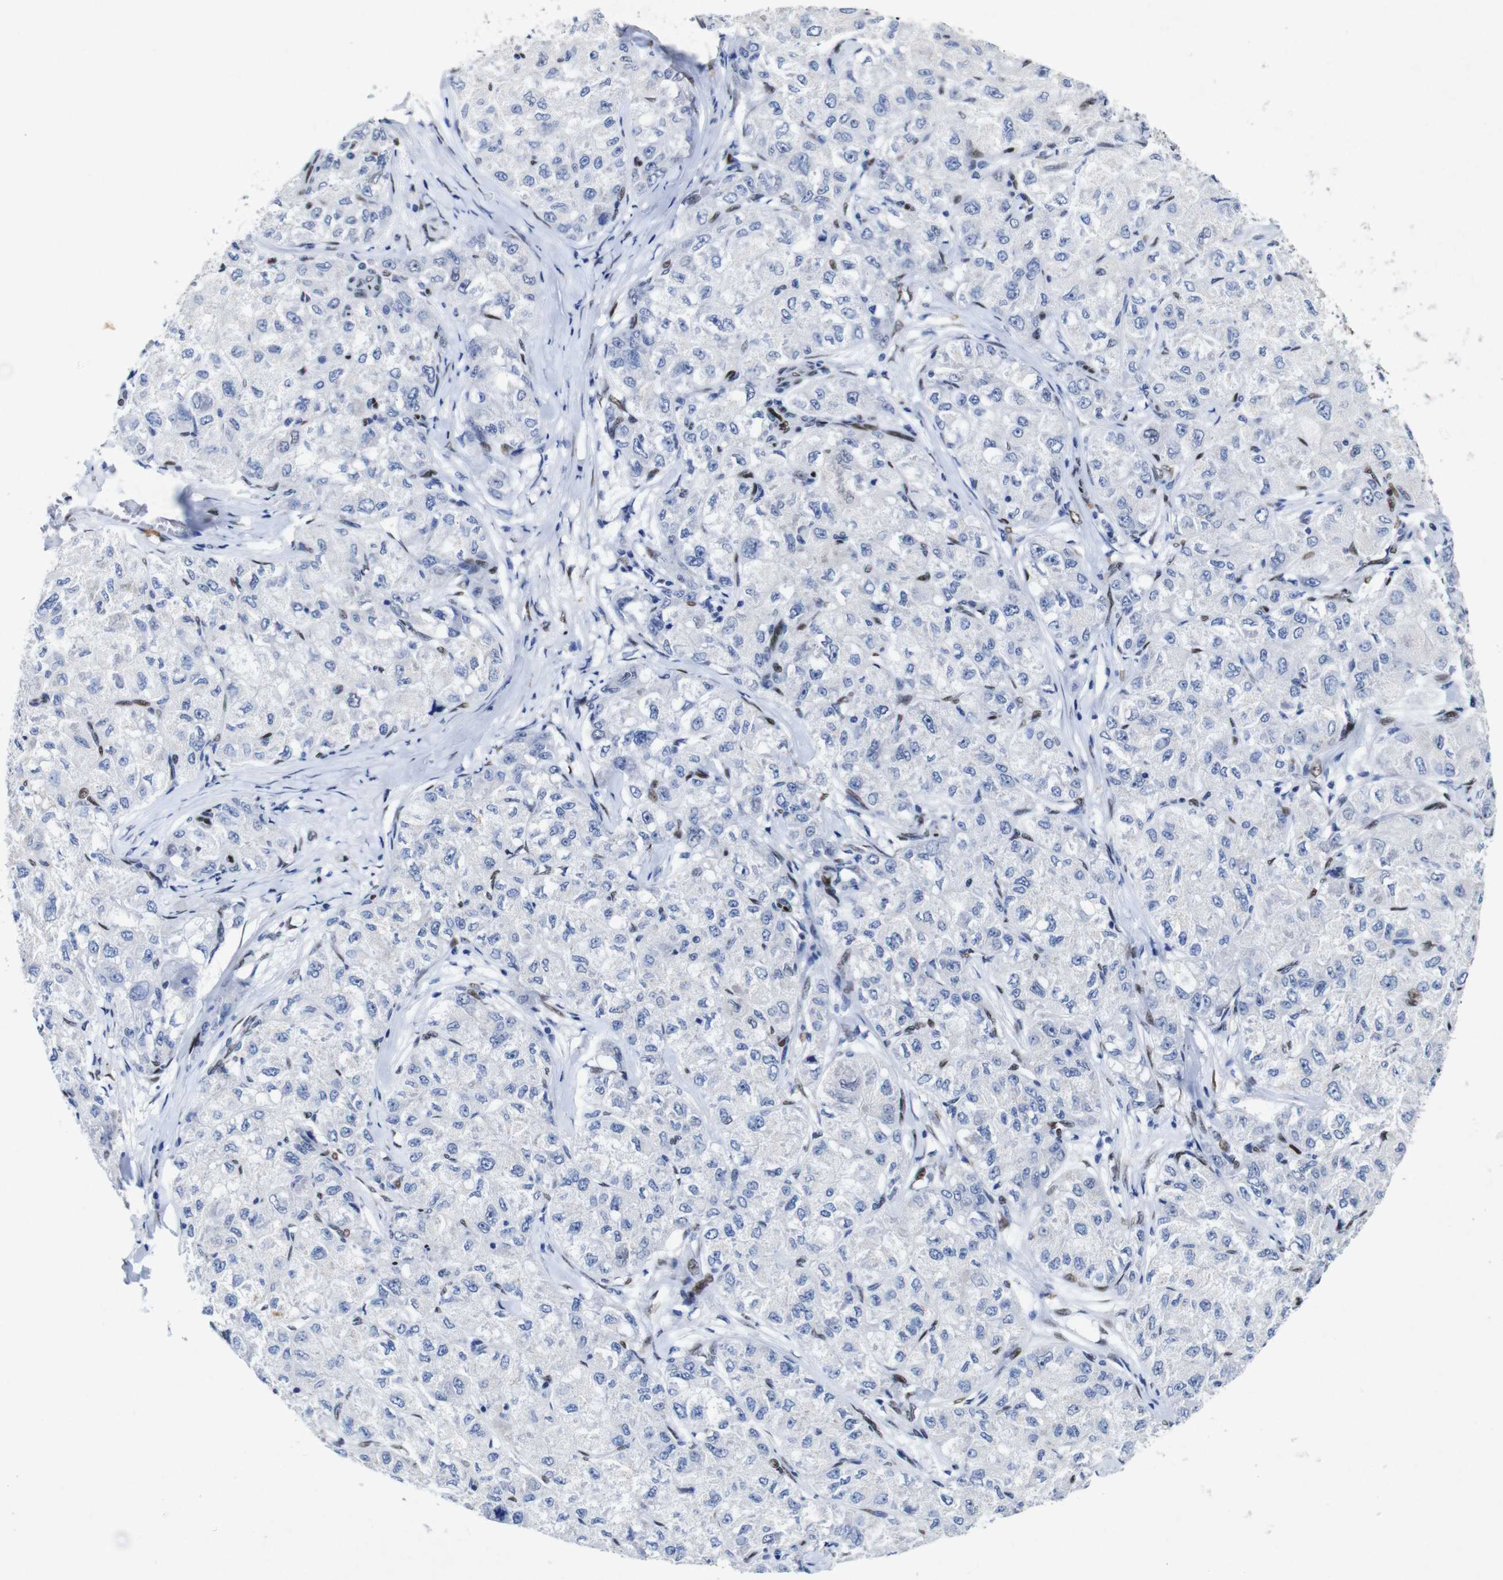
{"staining": {"intensity": "negative", "quantity": "none", "location": "none"}, "tissue": "liver cancer", "cell_type": "Tumor cells", "image_type": "cancer", "snomed": [{"axis": "morphology", "description": "Carcinoma, Hepatocellular, NOS"}, {"axis": "topography", "description": "Liver"}], "caption": "Liver cancer (hepatocellular carcinoma) stained for a protein using IHC demonstrates no staining tumor cells.", "gene": "FOSL2", "patient": {"sex": "male", "age": 80}}